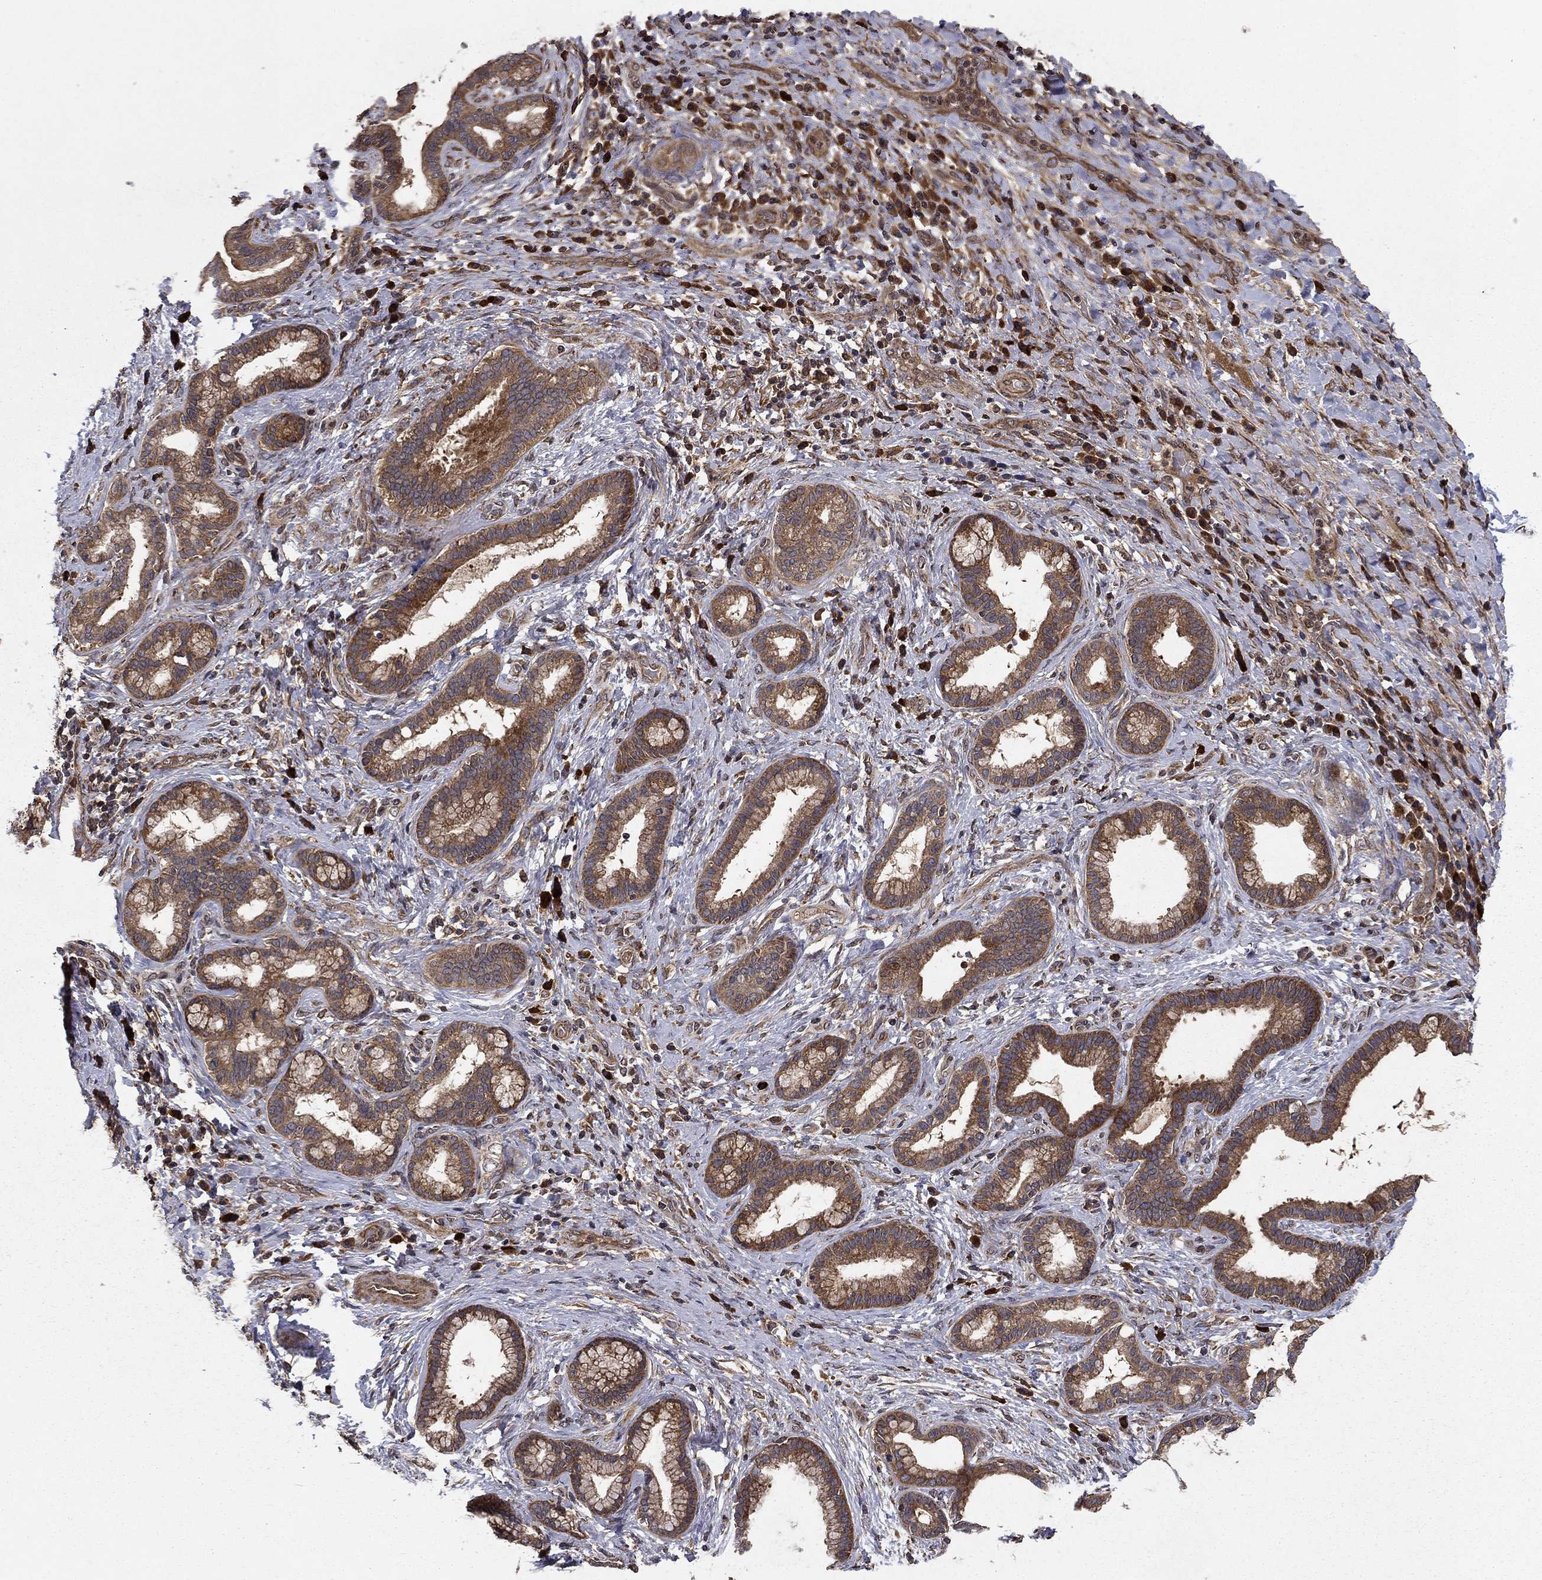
{"staining": {"intensity": "strong", "quantity": "25%-75%", "location": "cytoplasmic/membranous"}, "tissue": "liver cancer", "cell_type": "Tumor cells", "image_type": "cancer", "snomed": [{"axis": "morphology", "description": "Cholangiocarcinoma"}, {"axis": "topography", "description": "Liver"}], "caption": "A micrograph of human liver cholangiocarcinoma stained for a protein demonstrates strong cytoplasmic/membranous brown staining in tumor cells.", "gene": "BABAM2", "patient": {"sex": "female", "age": 73}}